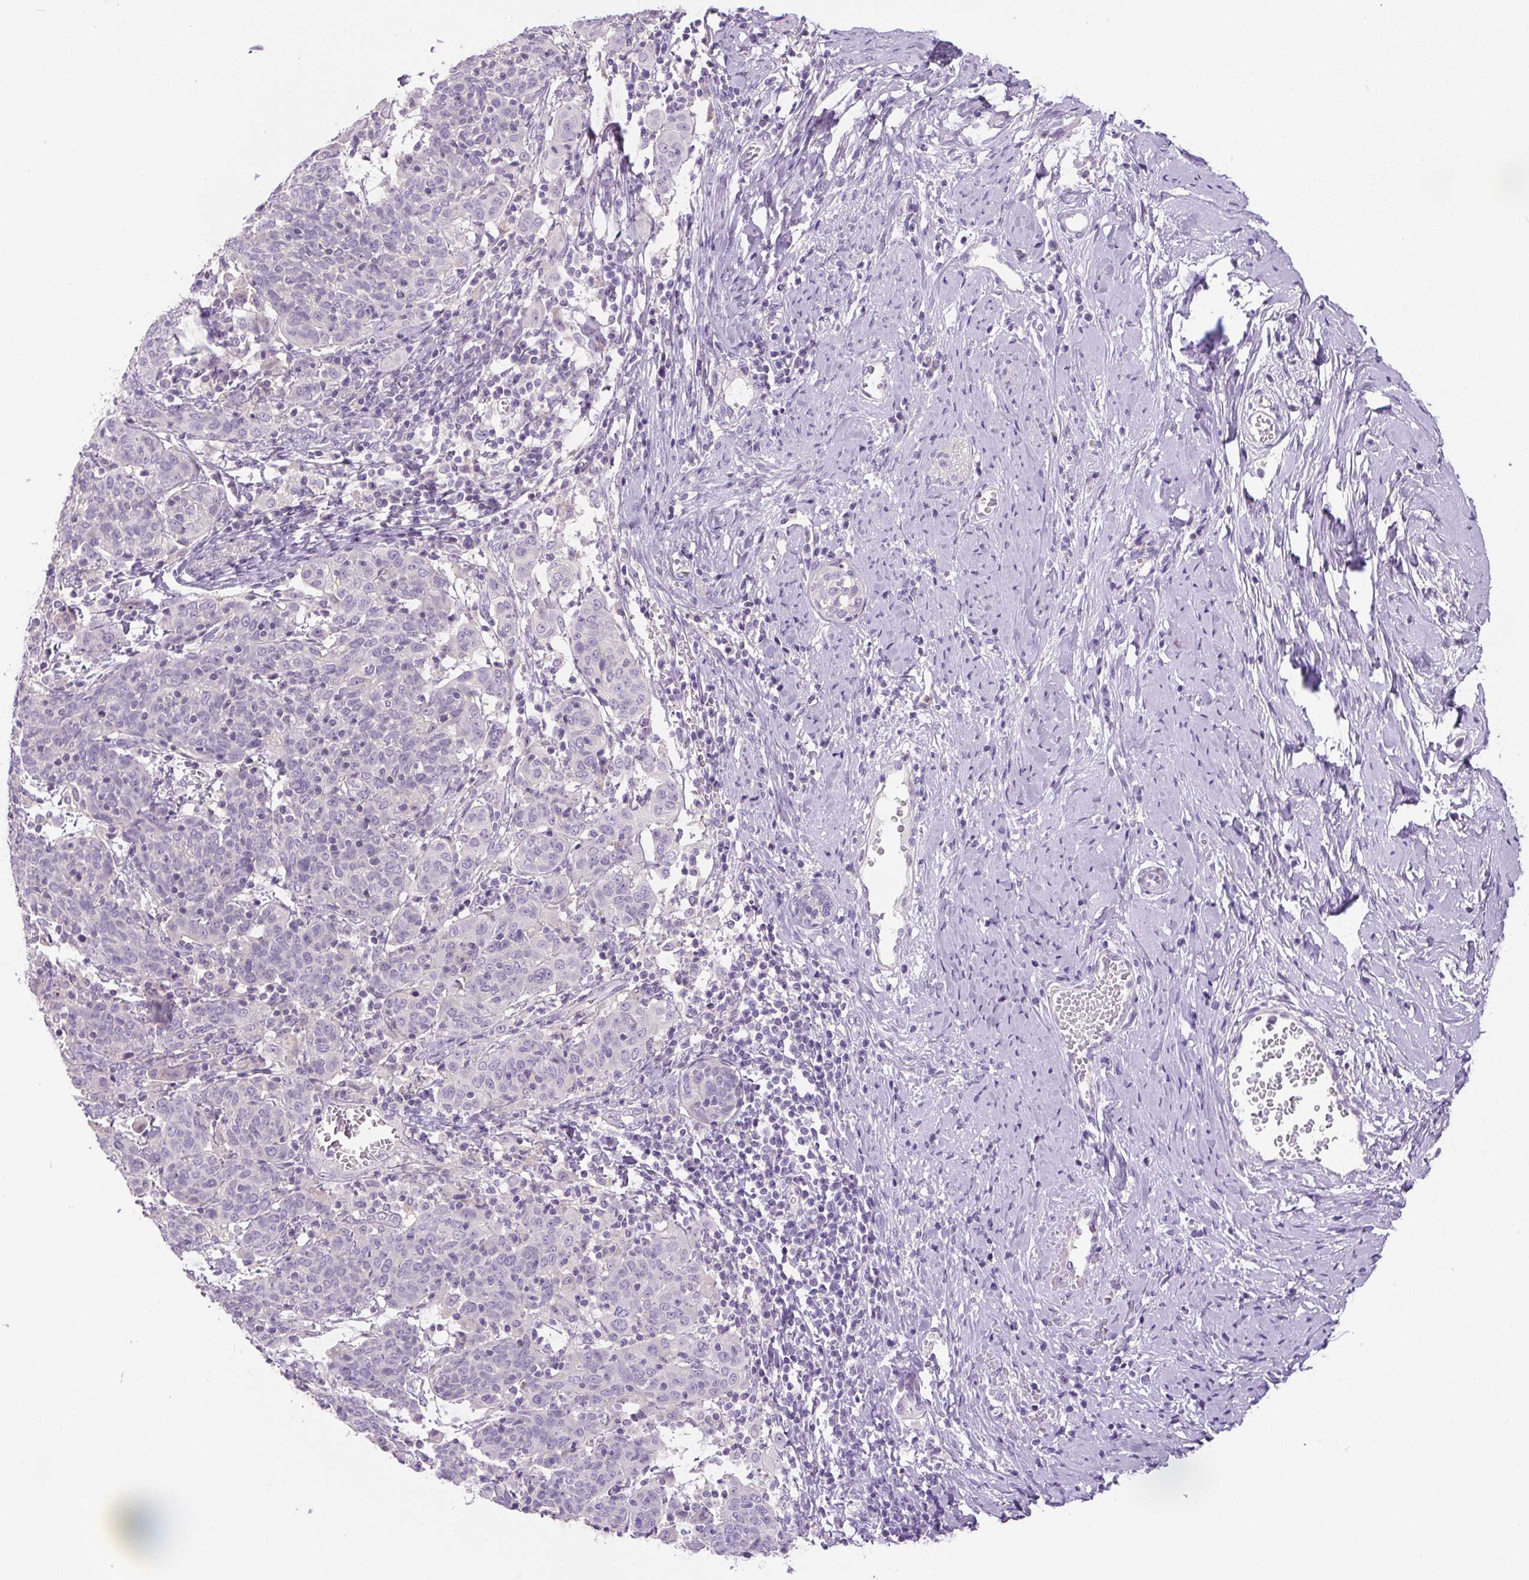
{"staining": {"intensity": "negative", "quantity": "none", "location": "none"}, "tissue": "cervical cancer", "cell_type": "Tumor cells", "image_type": "cancer", "snomed": [{"axis": "morphology", "description": "Squamous cell carcinoma, NOS"}, {"axis": "topography", "description": "Cervix"}], "caption": "This histopathology image is of cervical cancer (squamous cell carcinoma) stained with immunohistochemistry (IHC) to label a protein in brown with the nuclei are counter-stained blue. There is no staining in tumor cells. (DAB IHC, high magnification).", "gene": "UBL3", "patient": {"sex": "female", "age": 67}}